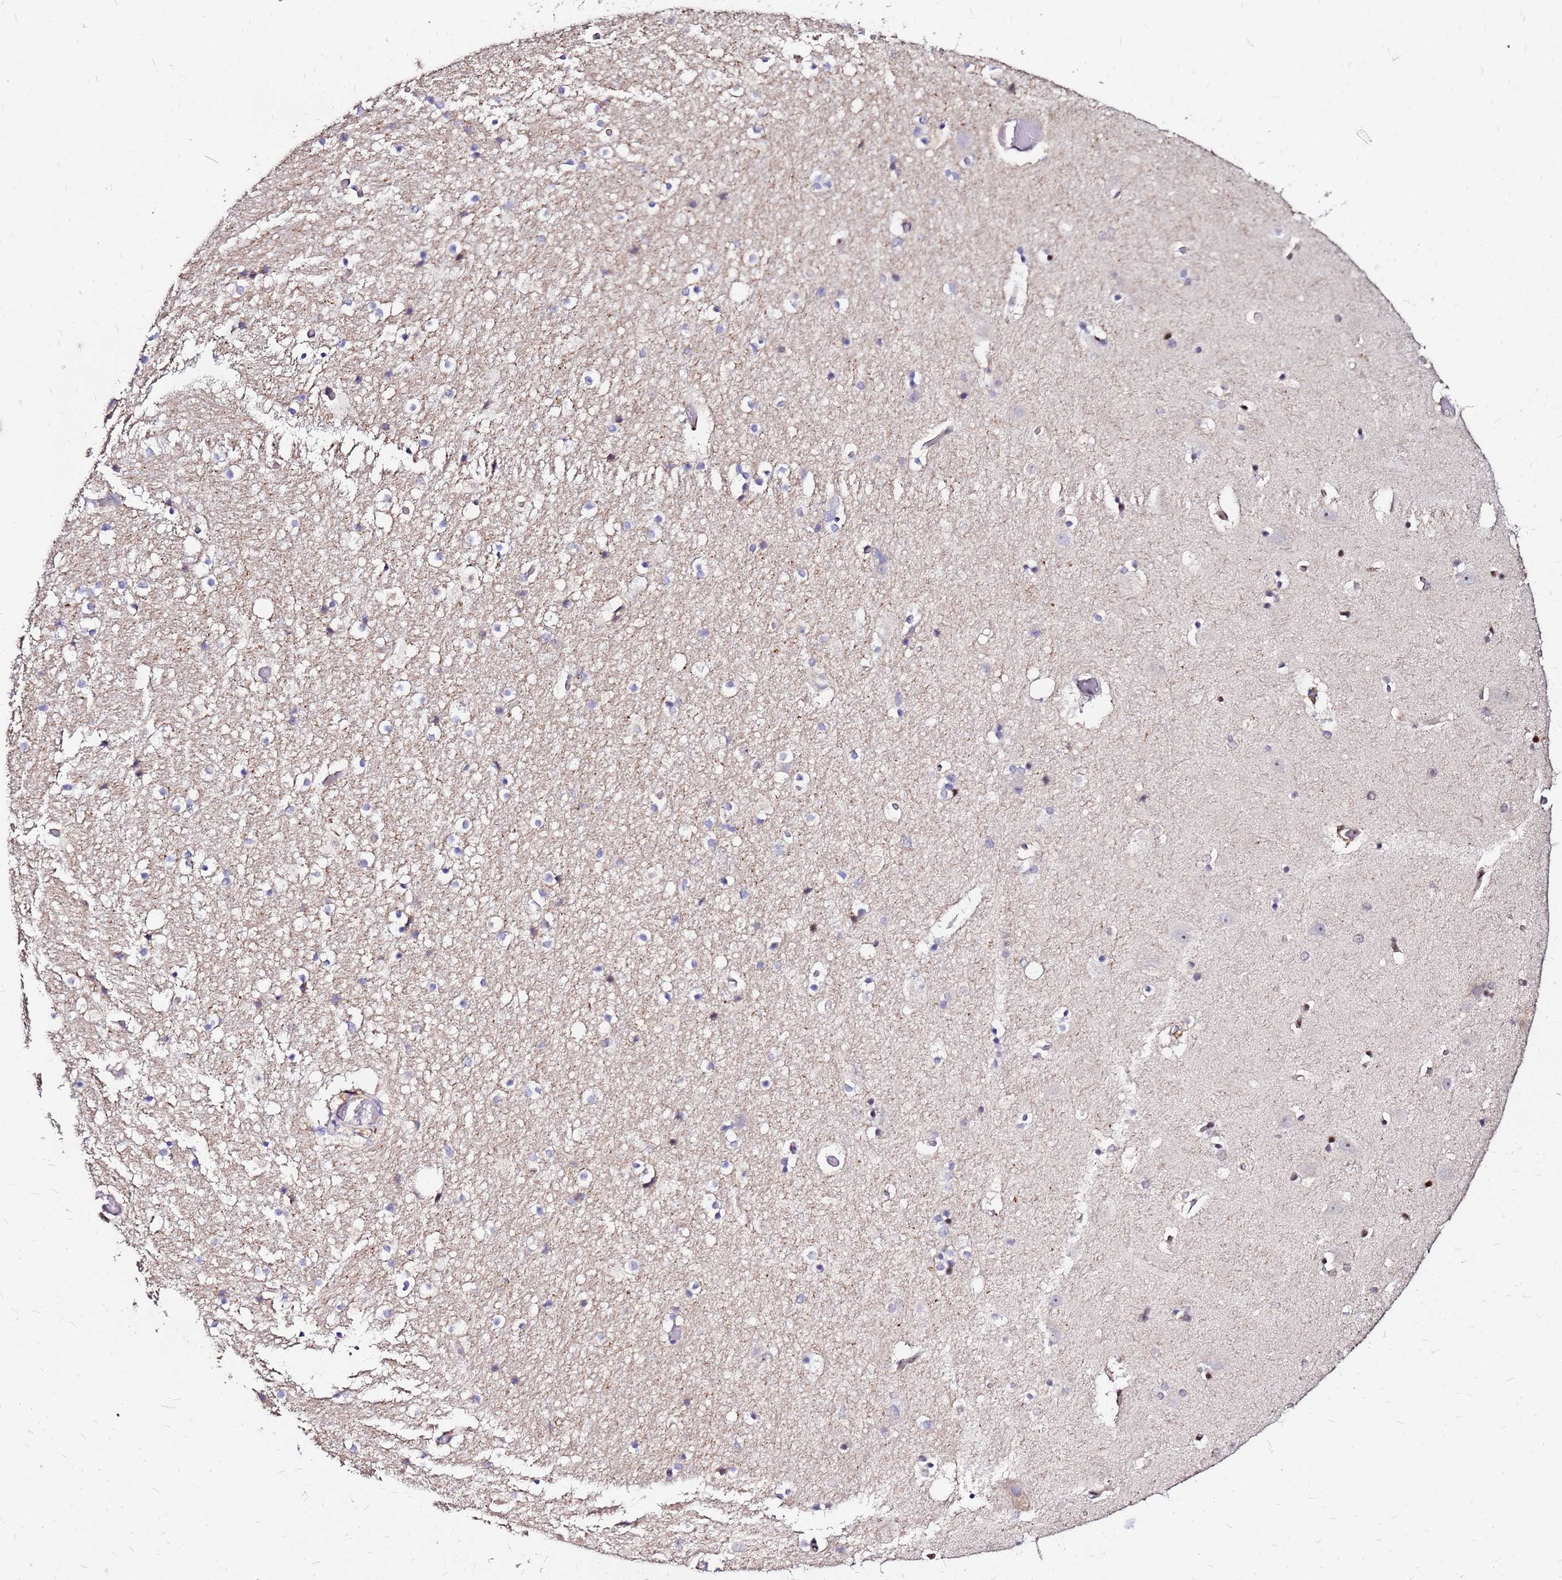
{"staining": {"intensity": "strong", "quantity": "25%-75%", "location": "nuclear"}, "tissue": "hippocampus", "cell_type": "Glial cells", "image_type": "normal", "snomed": [{"axis": "morphology", "description": "Normal tissue, NOS"}, {"axis": "topography", "description": "Hippocampus"}], "caption": "A brown stain highlights strong nuclear expression of a protein in glial cells of benign human hippocampus. The staining was performed using DAB to visualize the protein expression in brown, while the nuclei were stained in blue with hematoxylin (Magnification: 20x).", "gene": "ARHGEF35", "patient": {"sex": "female", "age": 52}}